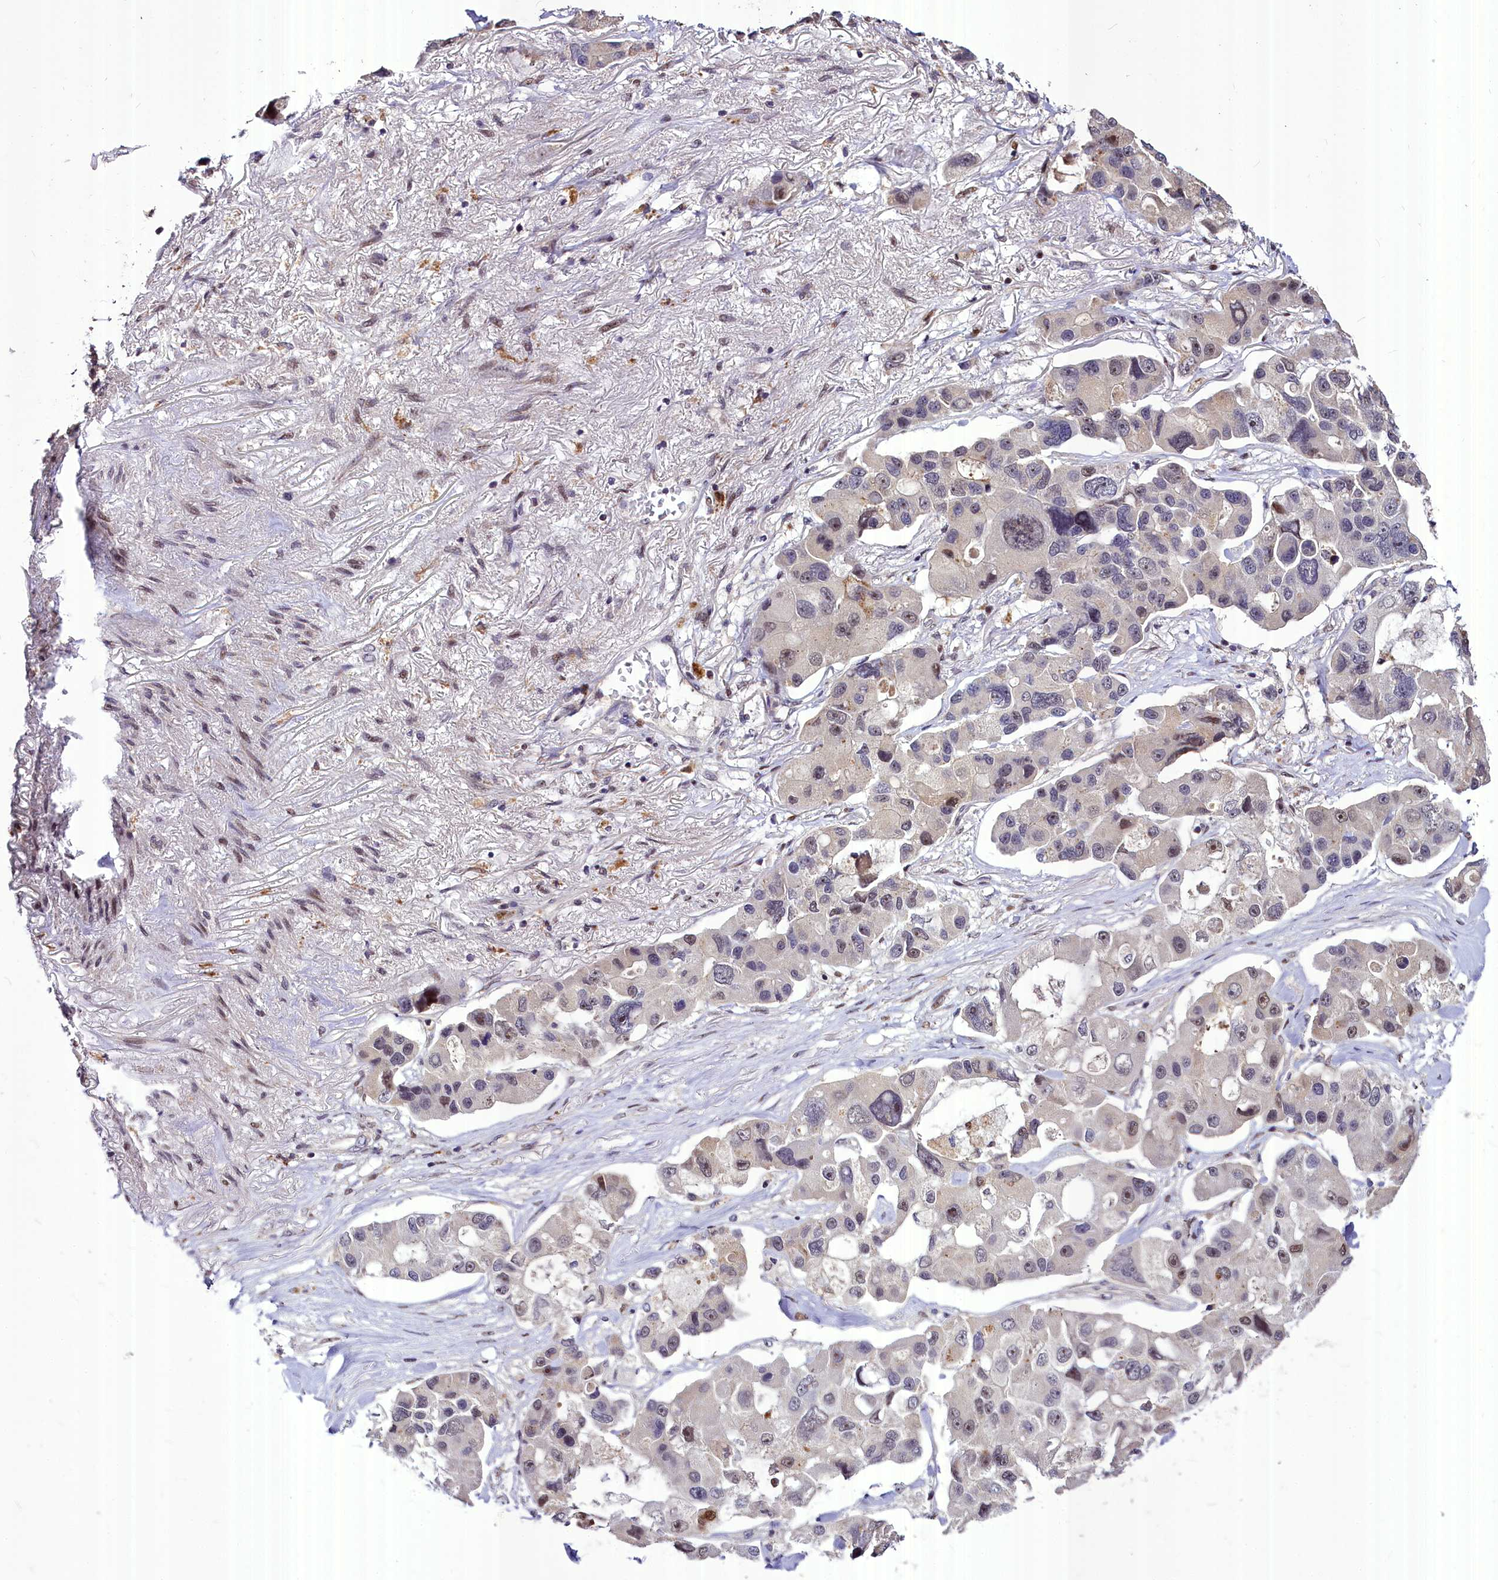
{"staining": {"intensity": "weak", "quantity": "<25%", "location": "nuclear"}, "tissue": "lung cancer", "cell_type": "Tumor cells", "image_type": "cancer", "snomed": [{"axis": "morphology", "description": "Adenocarcinoma, NOS"}, {"axis": "topography", "description": "Lung"}], "caption": "DAB immunohistochemical staining of adenocarcinoma (lung) shows no significant positivity in tumor cells.", "gene": "MAML2", "patient": {"sex": "female", "age": 54}}